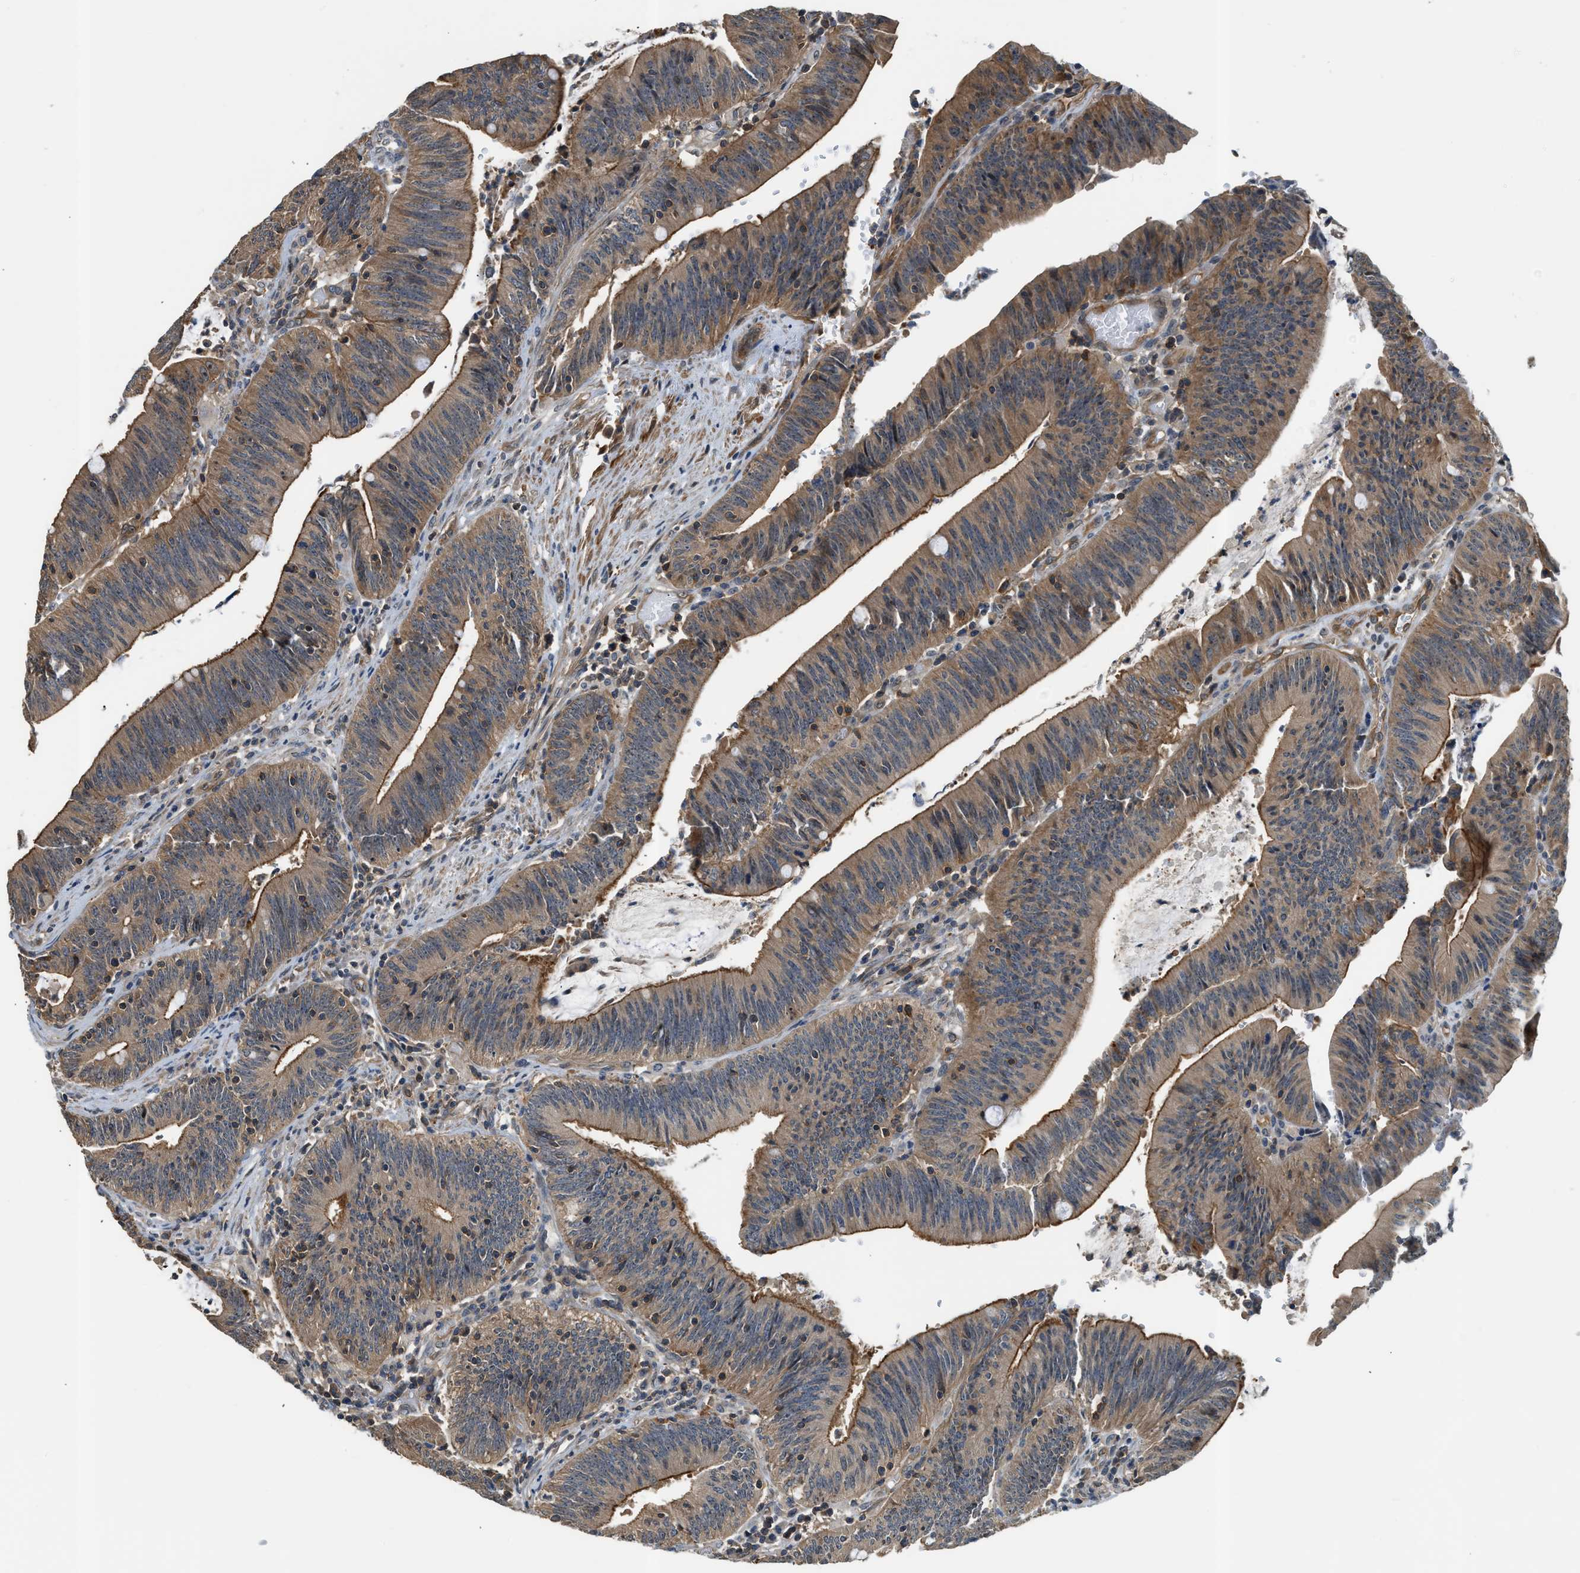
{"staining": {"intensity": "moderate", "quantity": ">75%", "location": "cytoplasmic/membranous"}, "tissue": "colorectal cancer", "cell_type": "Tumor cells", "image_type": "cancer", "snomed": [{"axis": "morphology", "description": "Normal tissue, NOS"}, {"axis": "morphology", "description": "Adenocarcinoma, NOS"}, {"axis": "topography", "description": "Rectum"}], "caption": "Human adenocarcinoma (colorectal) stained with a brown dye exhibits moderate cytoplasmic/membranous positive positivity in approximately >75% of tumor cells.", "gene": "CBLB", "patient": {"sex": "female", "age": 66}}